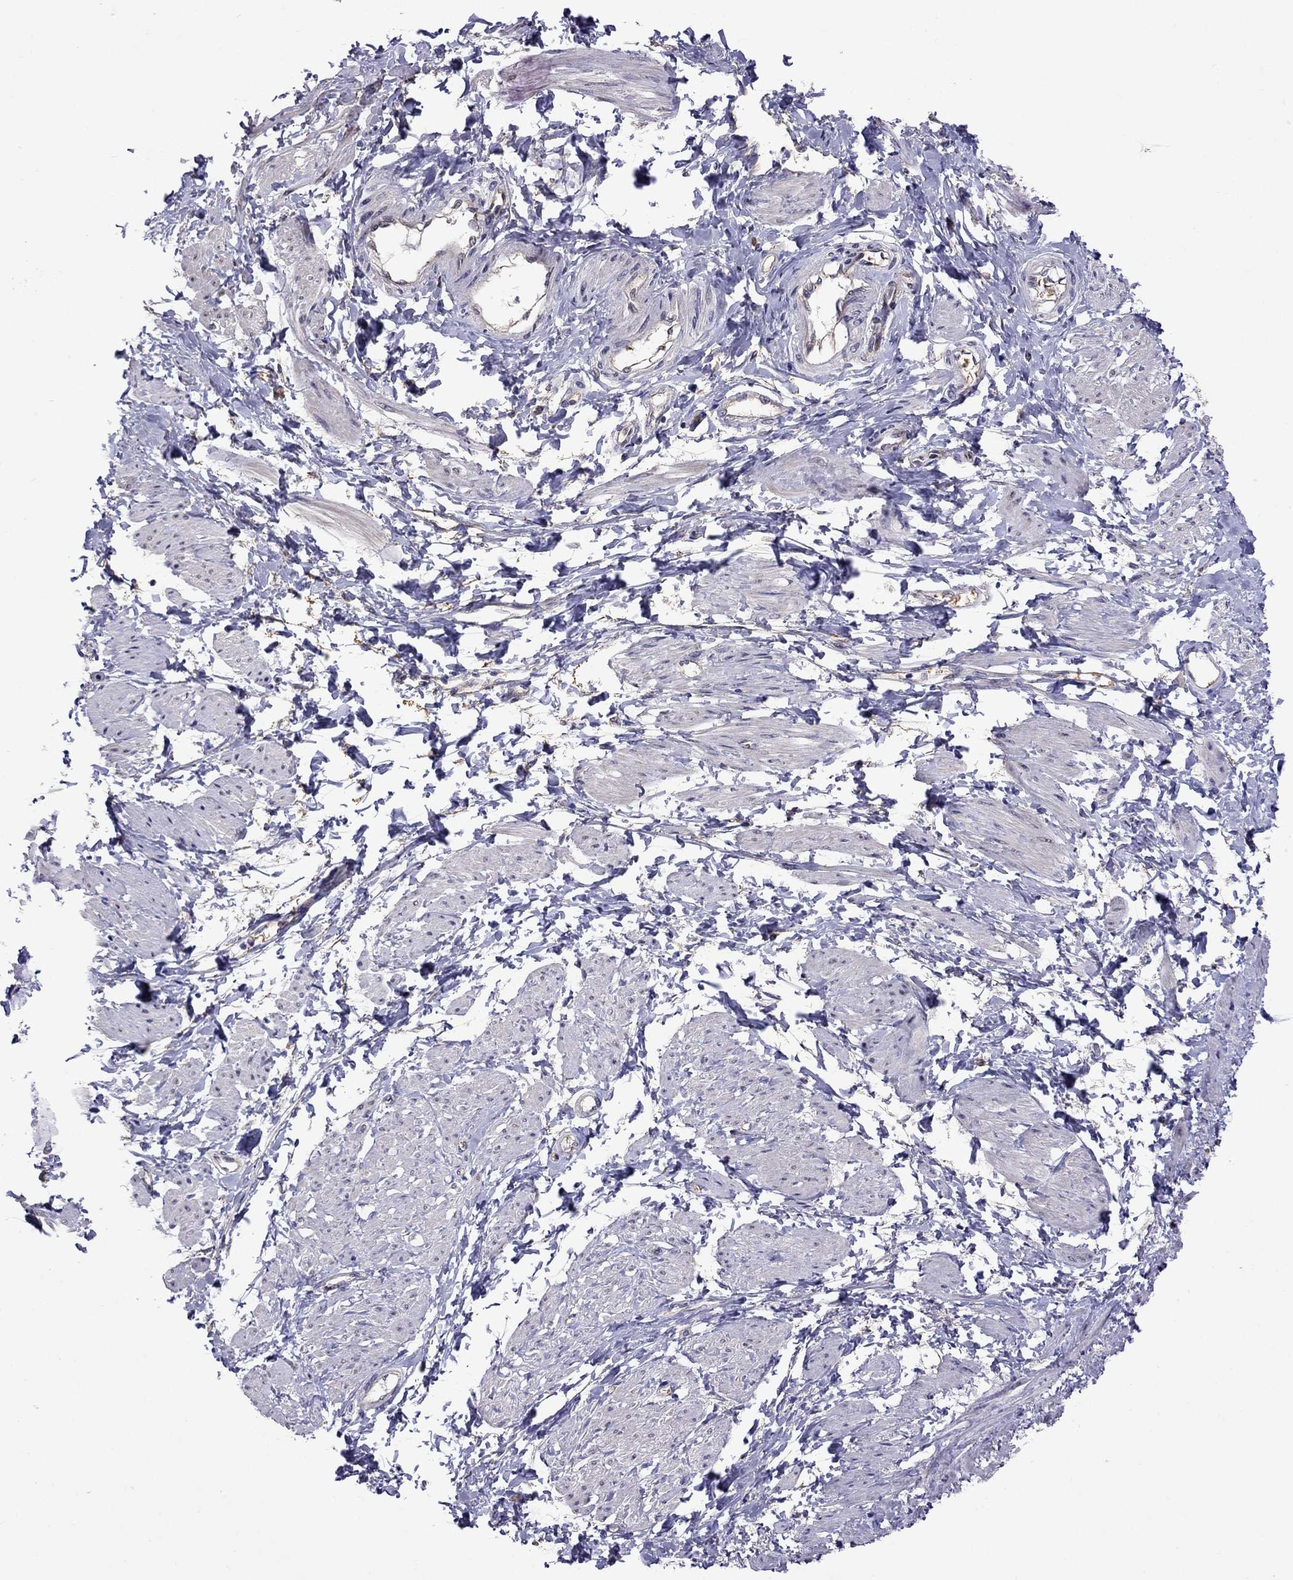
{"staining": {"intensity": "negative", "quantity": "none", "location": "none"}, "tissue": "smooth muscle", "cell_type": "Smooth muscle cells", "image_type": "normal", "snomed": [{"axis": "morphology", "description": "Normal tissue, NOS"}, {"axis": "topography", "description": "Smooth muscle"}, {"axis": "topography", "description": "Uterus"}], "caption": "Protein analysis of benign smooth muscle reveals no significant staining in smooth muscle cells.", "gene": "ADAM28", "patient": {"sex": "female", "age": 39}}